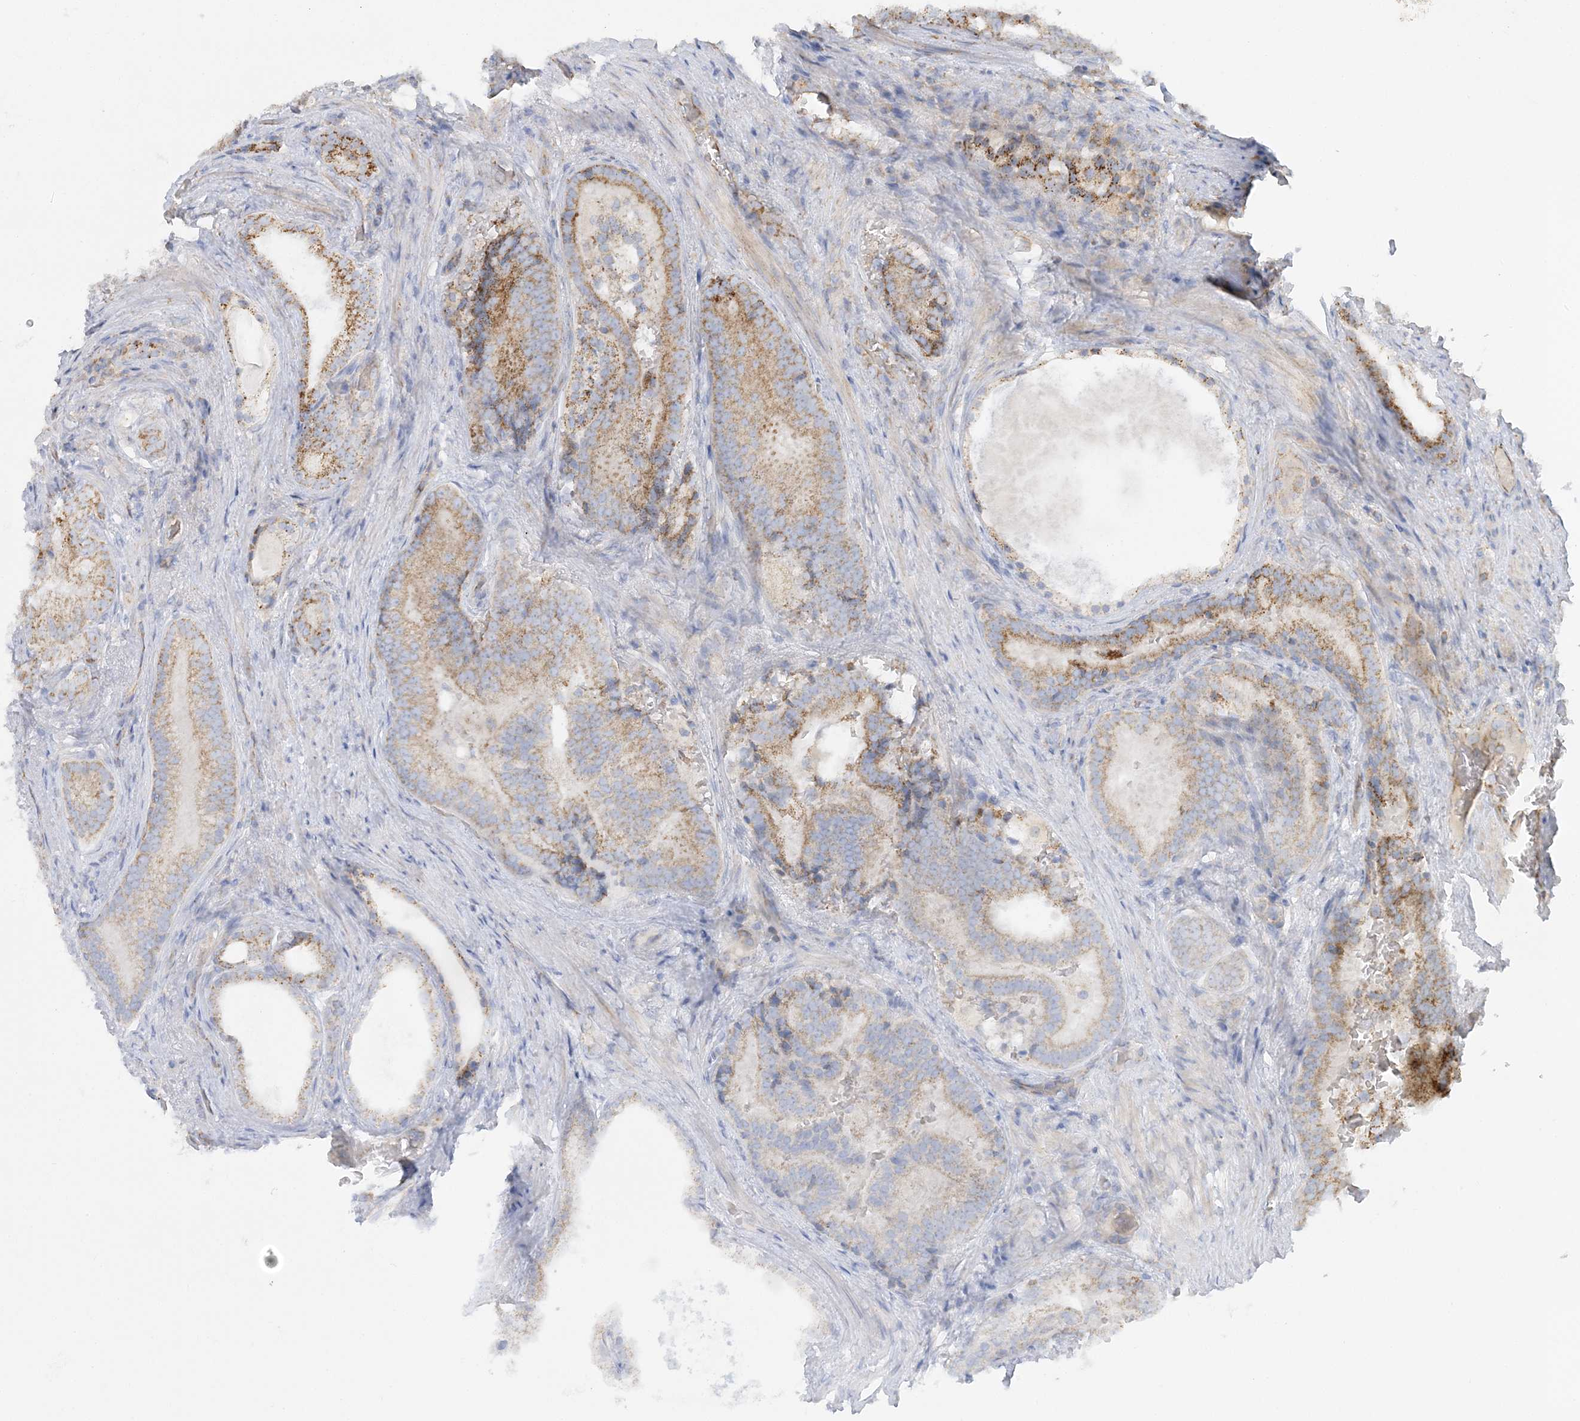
{"staining": {"intensity": "moderate", "quantity": "25%-75%", "location": "cytoplasmic/membranous"}, "tissue": "prostate cancer", "cell_type": "Tumor cells", "image_type": "cancer", "snomed": [{"axis": "morphology", "description": "Adenocarcinoma, Low grade"}, {"axis": "topography", "description": "Prostate"}], "caption": "Adenocarcinoma (low-grade) (prostate) tissue demonstrates moderate cytoplasmic/membranous expression in about 25%-75% of tumor cells, visualized by immunohistochemistry. (DAB IHC with brightfield microscopy, high magnification).", "gene": "TBC1D14", "patient": {"sex": "male", "age": 71}}